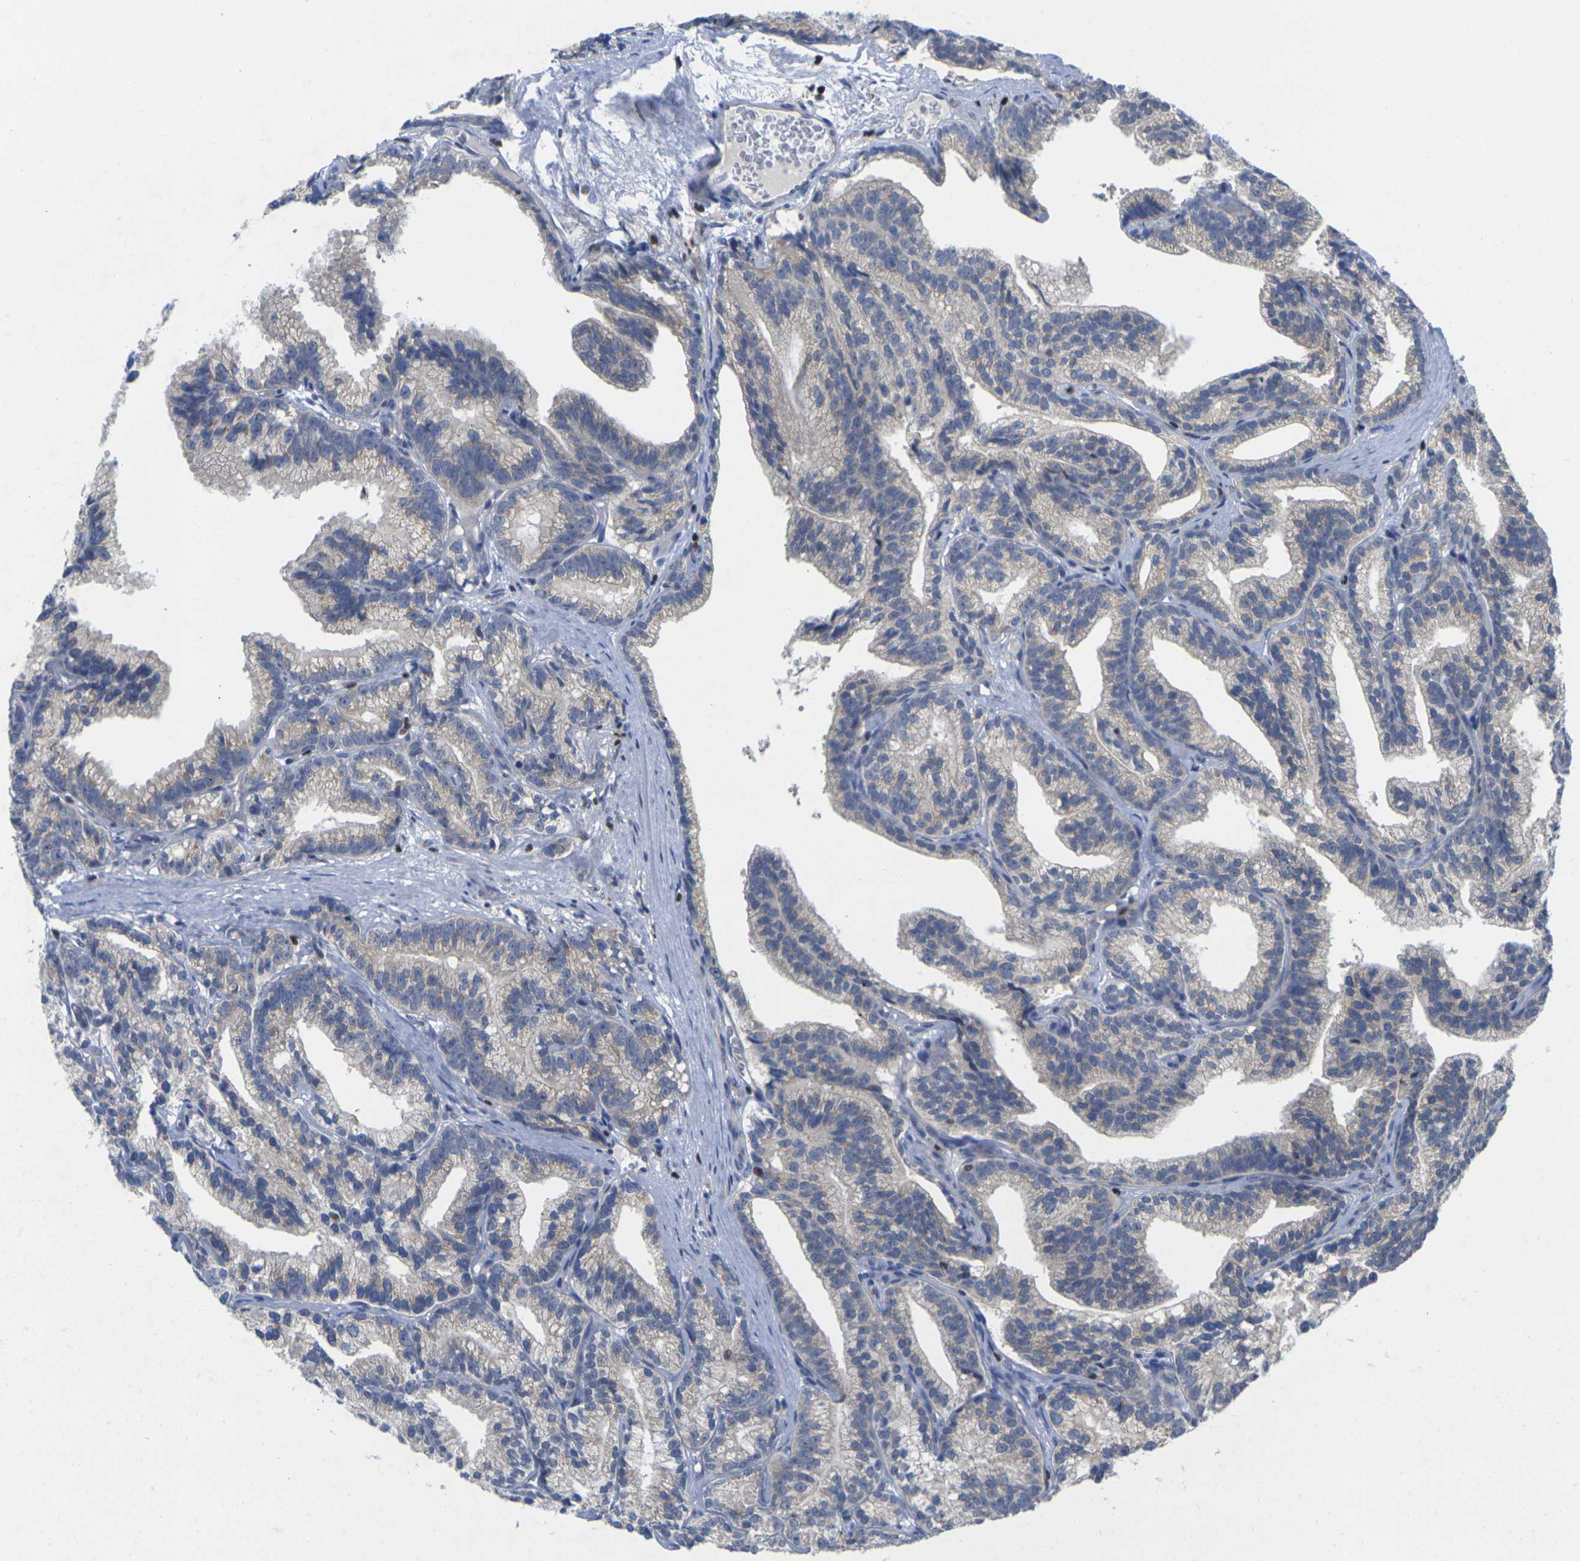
{"staining": {"intensity": "weak", "quantity": "25%-75%", "location": "cytoplasmic/membranous"}, "tissue": "prostate cancer", "cell_type": "Tumor cells", "image_type": "cancer", "snomed": [{"axis": "morphology", "description": "Adenocarcinoma, Low grade"}, {"axis": "topography", "description": "Prostate"}], "caption": "An image of prostate cancer (low-grade adenocarcinoma) stained for a protein reveals weak cytoplasmic/membranous brown staining in tumor cells.", "gene": "IKZF1", "patient": {"sex": "male", "age": 89}}